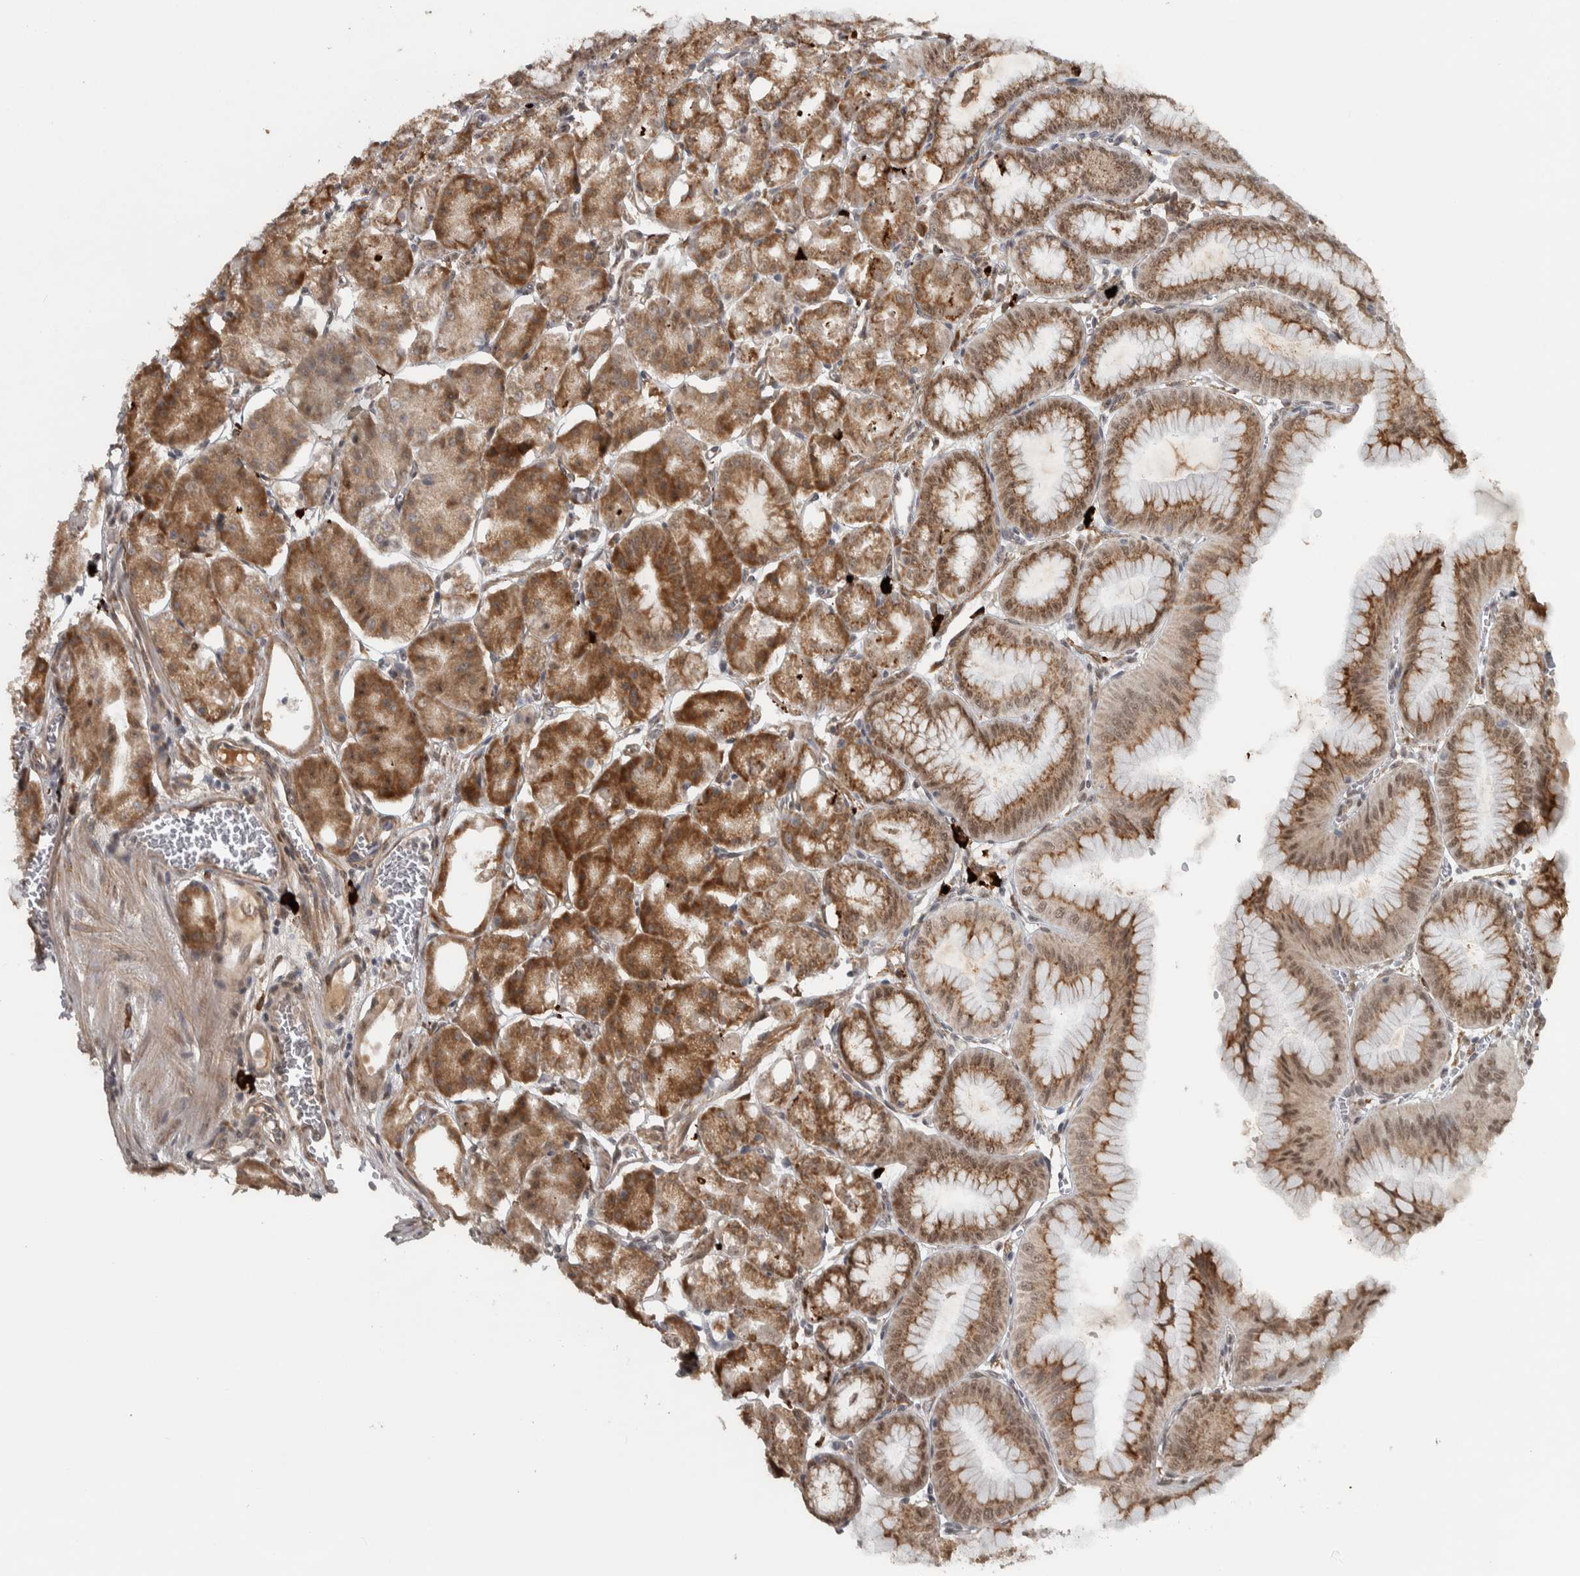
{"staining": {"intensity": "moderate", "quantity": ">75%", "location": "cytoplasmic/membranous,nuclear"}, "tissue": "stomach", "cell_type": "Glandular cells", "image_type": "normal", "snomed": [{"axis": "morphology", "description": "Normal tissue, NOS"}, {"axis": "topography", "description": "Stomach, lower"}], "caption": "Unremarkable stomach exhibits moderate cytoplasmic/membranous,nuclear expression in approximately >75% of glandular cells.", "gene": "DDX42", "patient": {"sex": "male", "age": 71}}